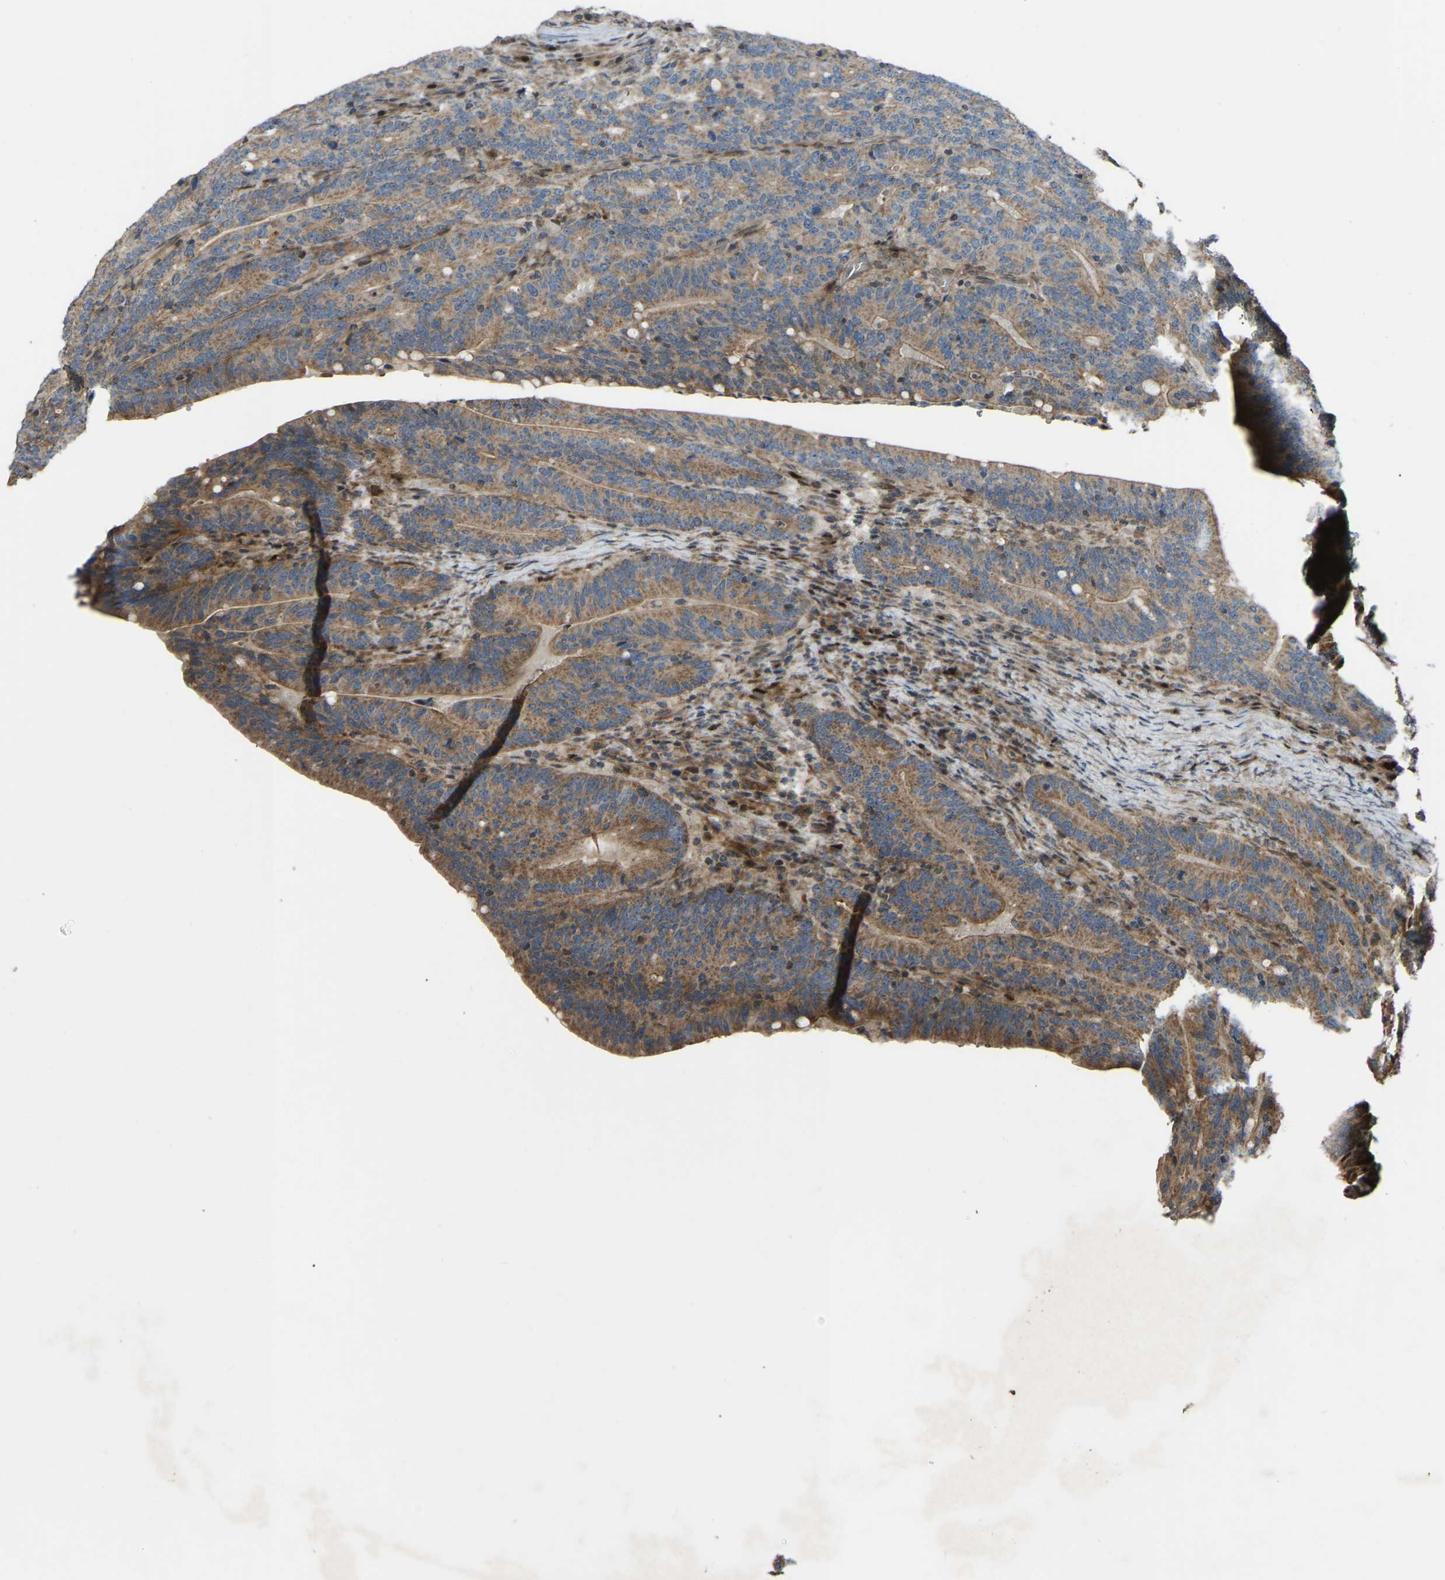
{"staining": {"intensity": "strong", "quantity": ">75%", "location": "cytoplasmic/membranous"}, "tissue": "colorectal cancer", "cell_type": "Tumor cells", "image_type": "cancer", "snomed": [{"axis": "morphology", "description": "Adenocarcinoma, NOS"}, {"axis": "topography", "description": "Colon"}], "caption": "IHC histopathology image of human colorectal adenocarcinoma stained for a protein (brown), which shows high levels of strong cytoplasmic/membranous expression in about >75% of tumor cells.", "gene": "C21orf91", "patient": {"sex": "female", "age": 66}}